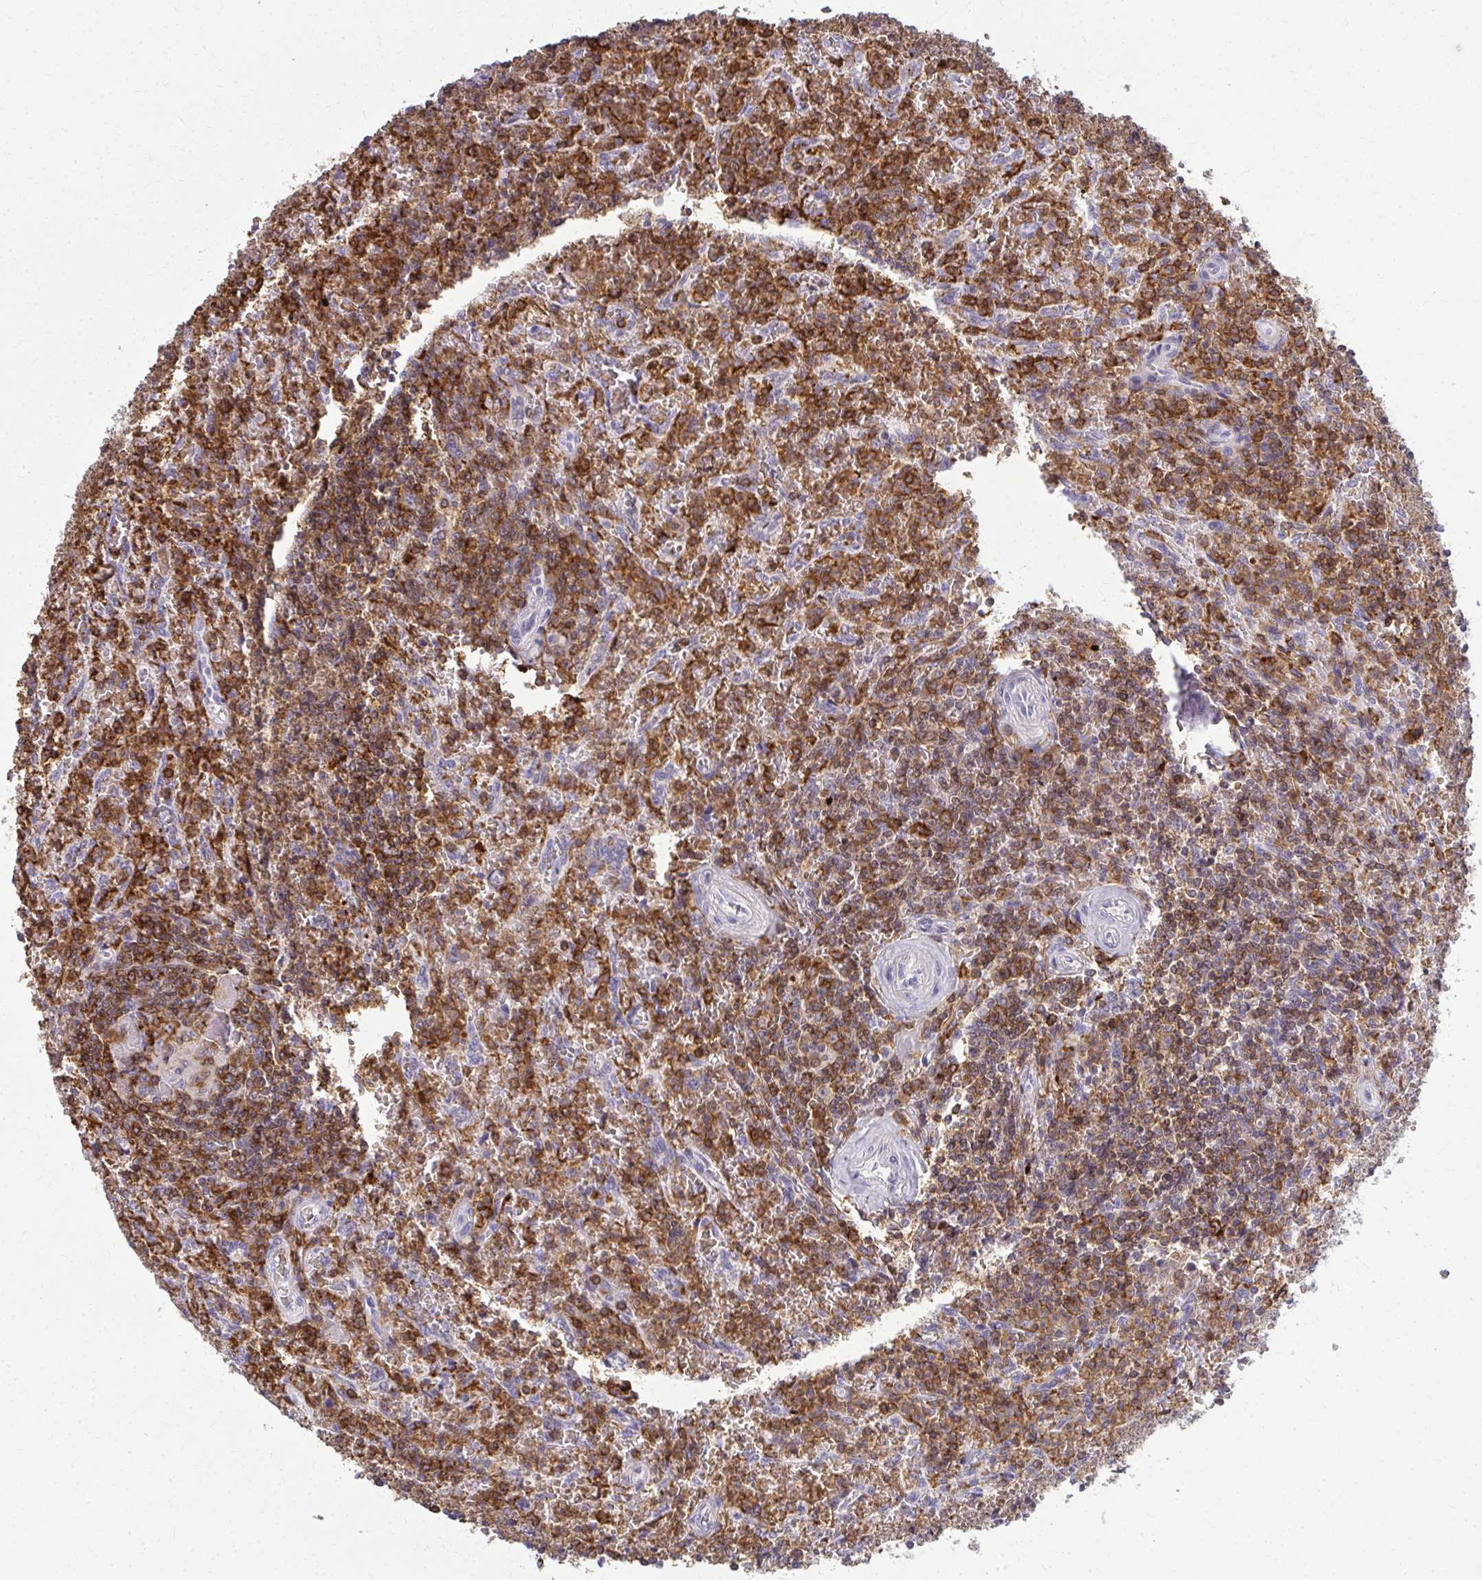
{"staining": {"intensity": "strong", "quantity": ">75%", "location": "cytoplasmic/membranous"}, "tissue": "lymphoma", "cell_type": "Tumor cells", "image_type": "cancer", "snomed": [{"axis": "morphology", "description": "Malignant lymphoma, non-Hodgkin's type, Low grade"}, {"axis": "topography", "description": "Spleen"}], "caption": "The immunohistochemical stain labels strong cytoplasmic/membranous staining in tumor cells of low-grade malignant lymphoma, non-Hodgkin's type tissue.", "gene": "AP5M1", "patient": {"sex": "female", "age": 64}}